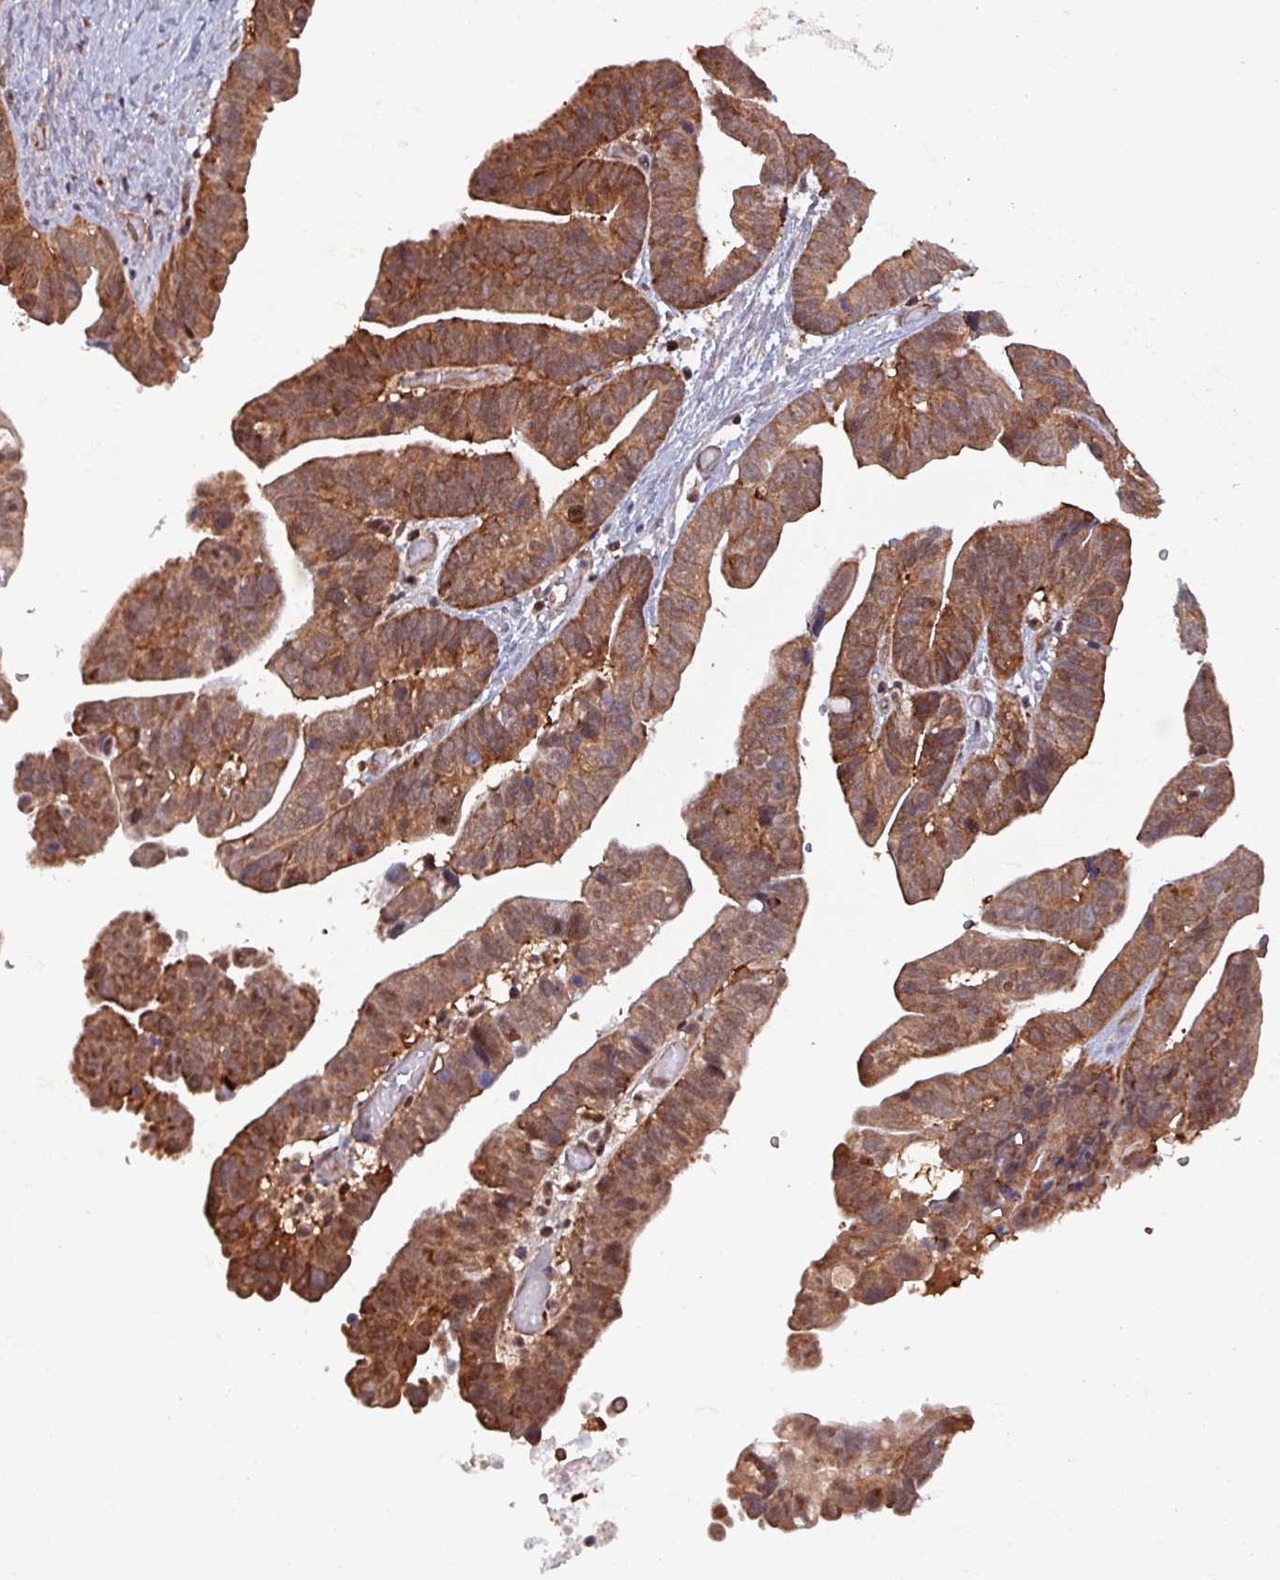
{"staining": {"intensity": "moderate", "quantity": ">75%", "location": "cytoplasmic/membranous,nuclear"}, "tissue": "ovarian cancer", "cell_type": "Tumor cells", "image_type": "cancer", "snomed": [{"axis": "morphology", "description": "Cystadenocarcinoma, serous, NOS"}, {"axis": "topography", "description": "Ovary"}], "caption": "Ovarian serous cystadenocarcinoma stained with a brown dye exhibits moderate cytoplasmic/membranous and nuclear positive expression in approximately >75% of tumor cells.", "gene": "PSMB8", "patient": {"sex": "female", "age": 56}}